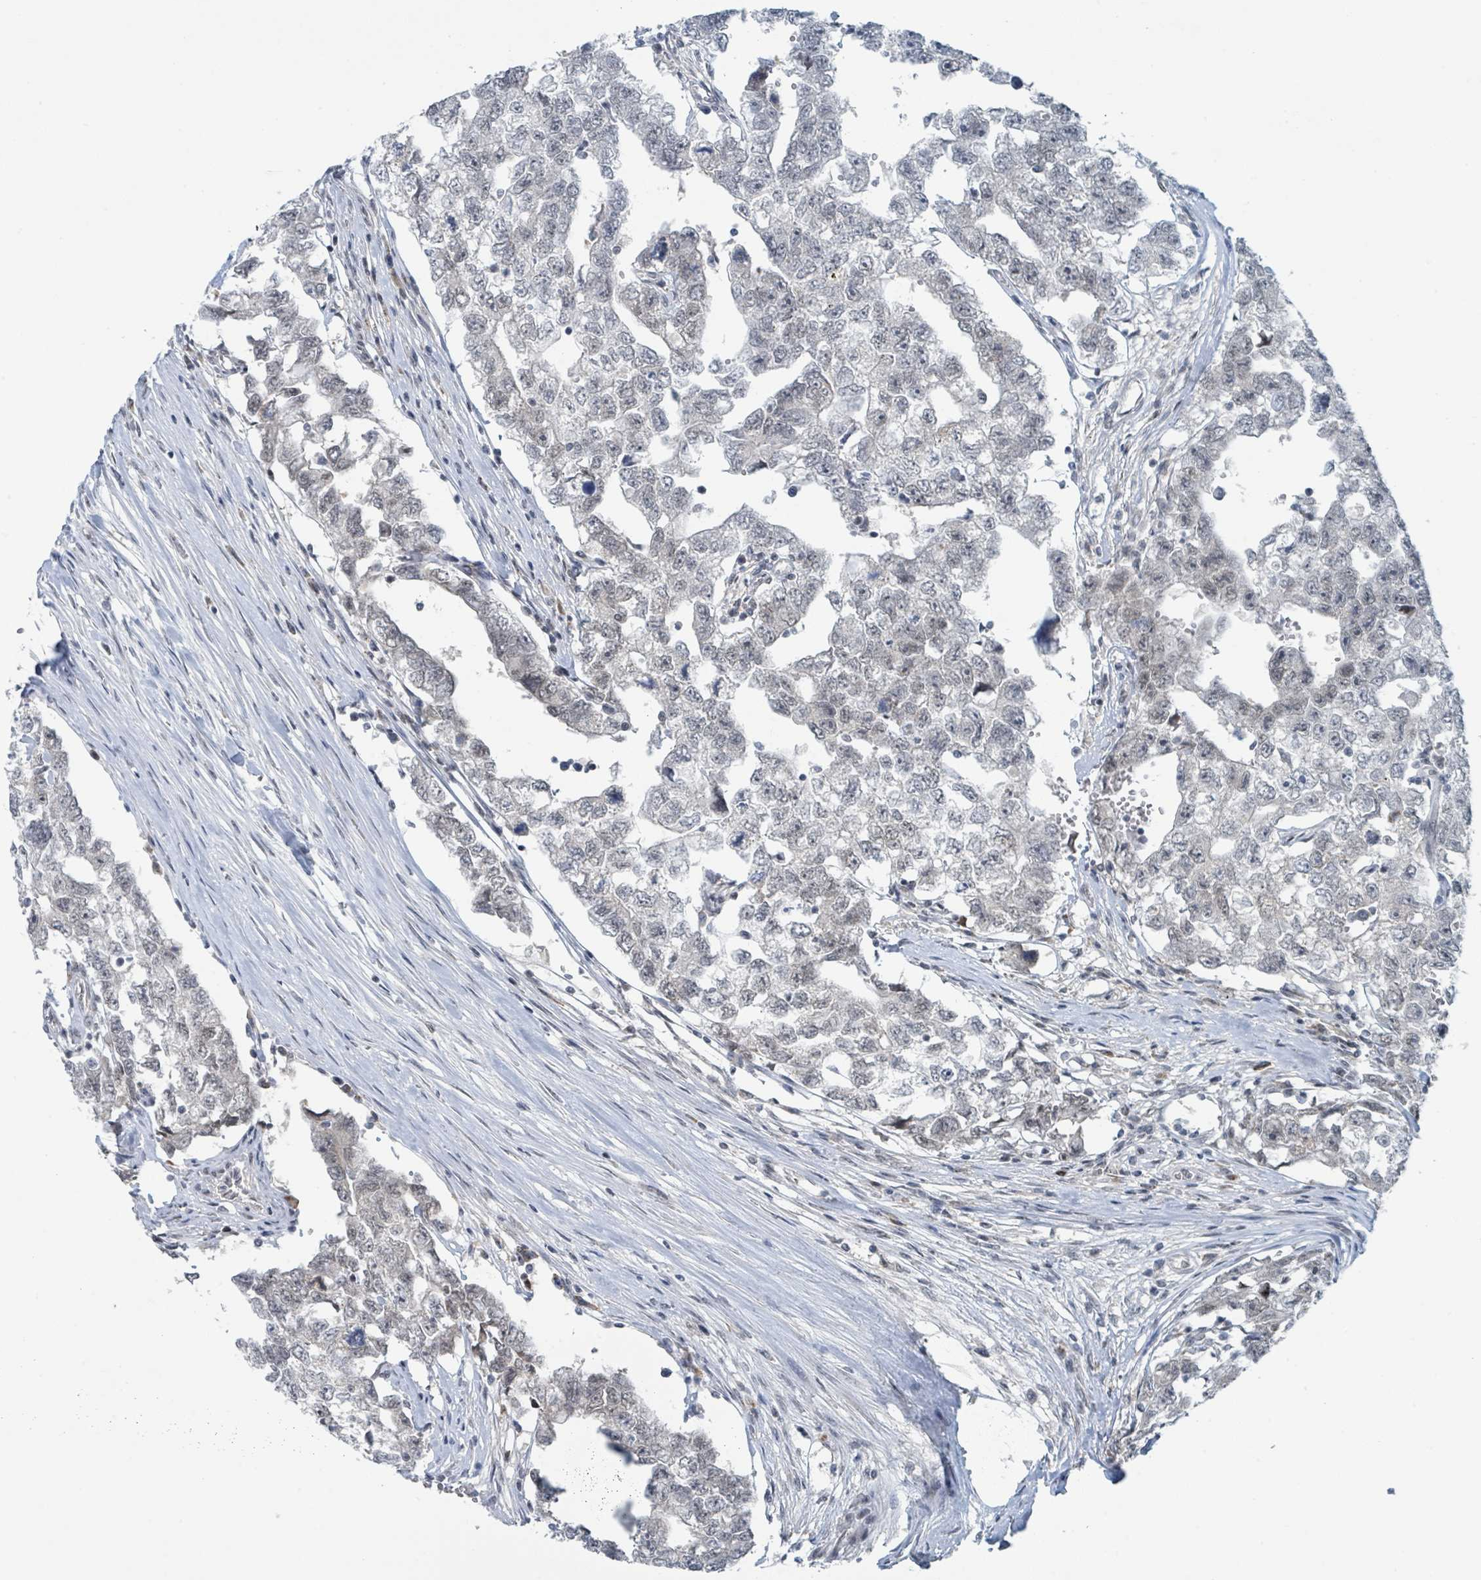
{"staining": {"intensity": "weak", "quantity": "<25%", "location": "nuclear"}, "tissue": "testis cancer", "cell_type": "Tumor cells", "image_type": "cancer", "snomed": [{"axis": "morphology", "description": "Carcinoma, Embryonal, NOS"}, {"axis": "topography", "description": "Testis"}], "caption": "Immunohistochemistry photomicrograph of embryonal carcinoma (testis) stained for a protein (brown), which reveals no positivity in tumor cells.", "gene": "ANKRD55", "patient": {"sex": "male", "age": 22}}